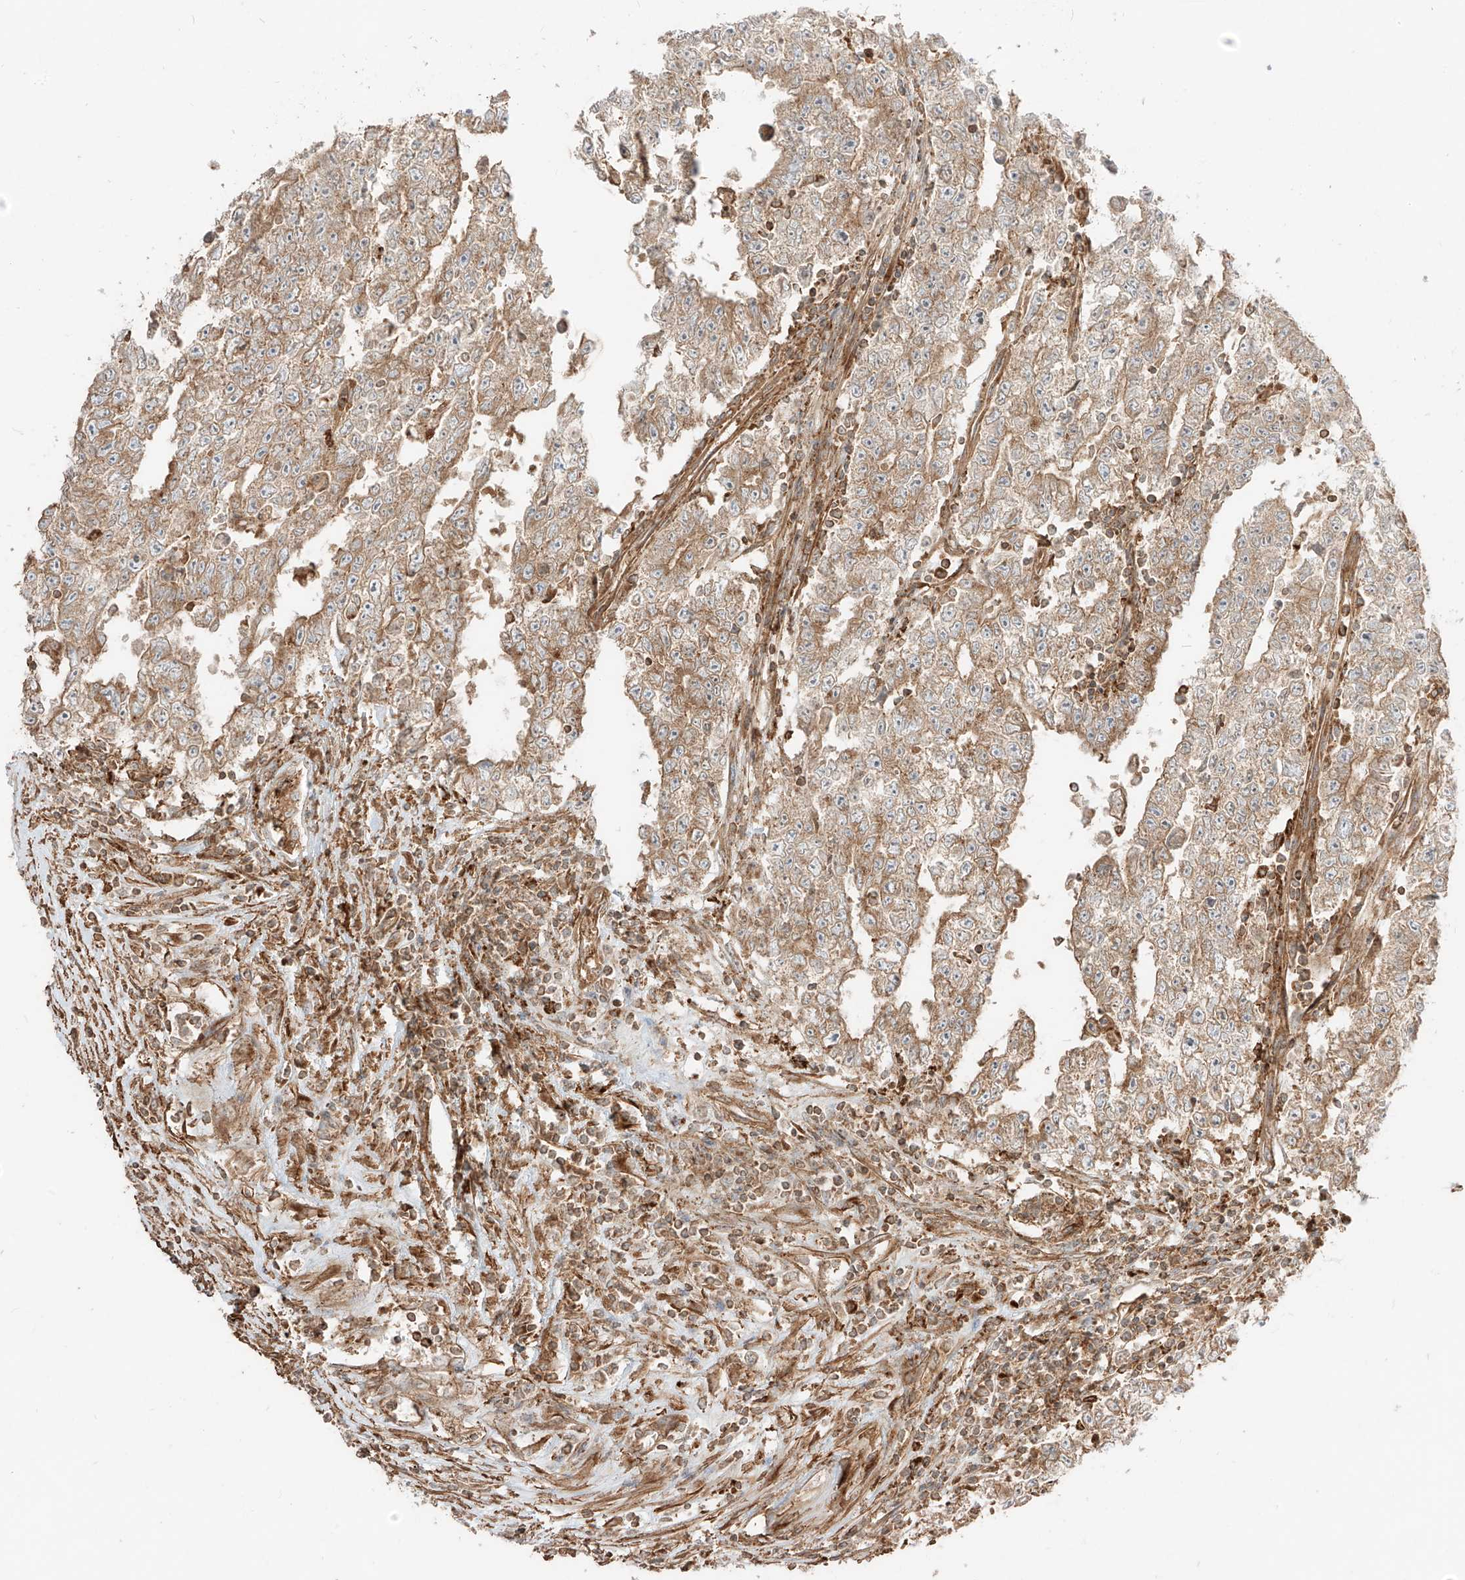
{"staining": {"intensity": "moderate", "quantity": ">75%", "location": "cytoplasmic/membranous"}, "tissue": "testis cancer", "cell_type": "Tumor cells", "image_type": "cancer", "snomed": [{"axis": "morphology", "description": "Carcinoma, Embryonal, NOS"}, {"axis": "topography", "description": "Testis"}], "caption": "A medium amount of moderate cytoplasmic/membranous positivity is identified in approximately >75% of tumor cells in testis cancer tissue.", "gene": "CCDC115", "patient": {"sex": "male", "age": 25}}